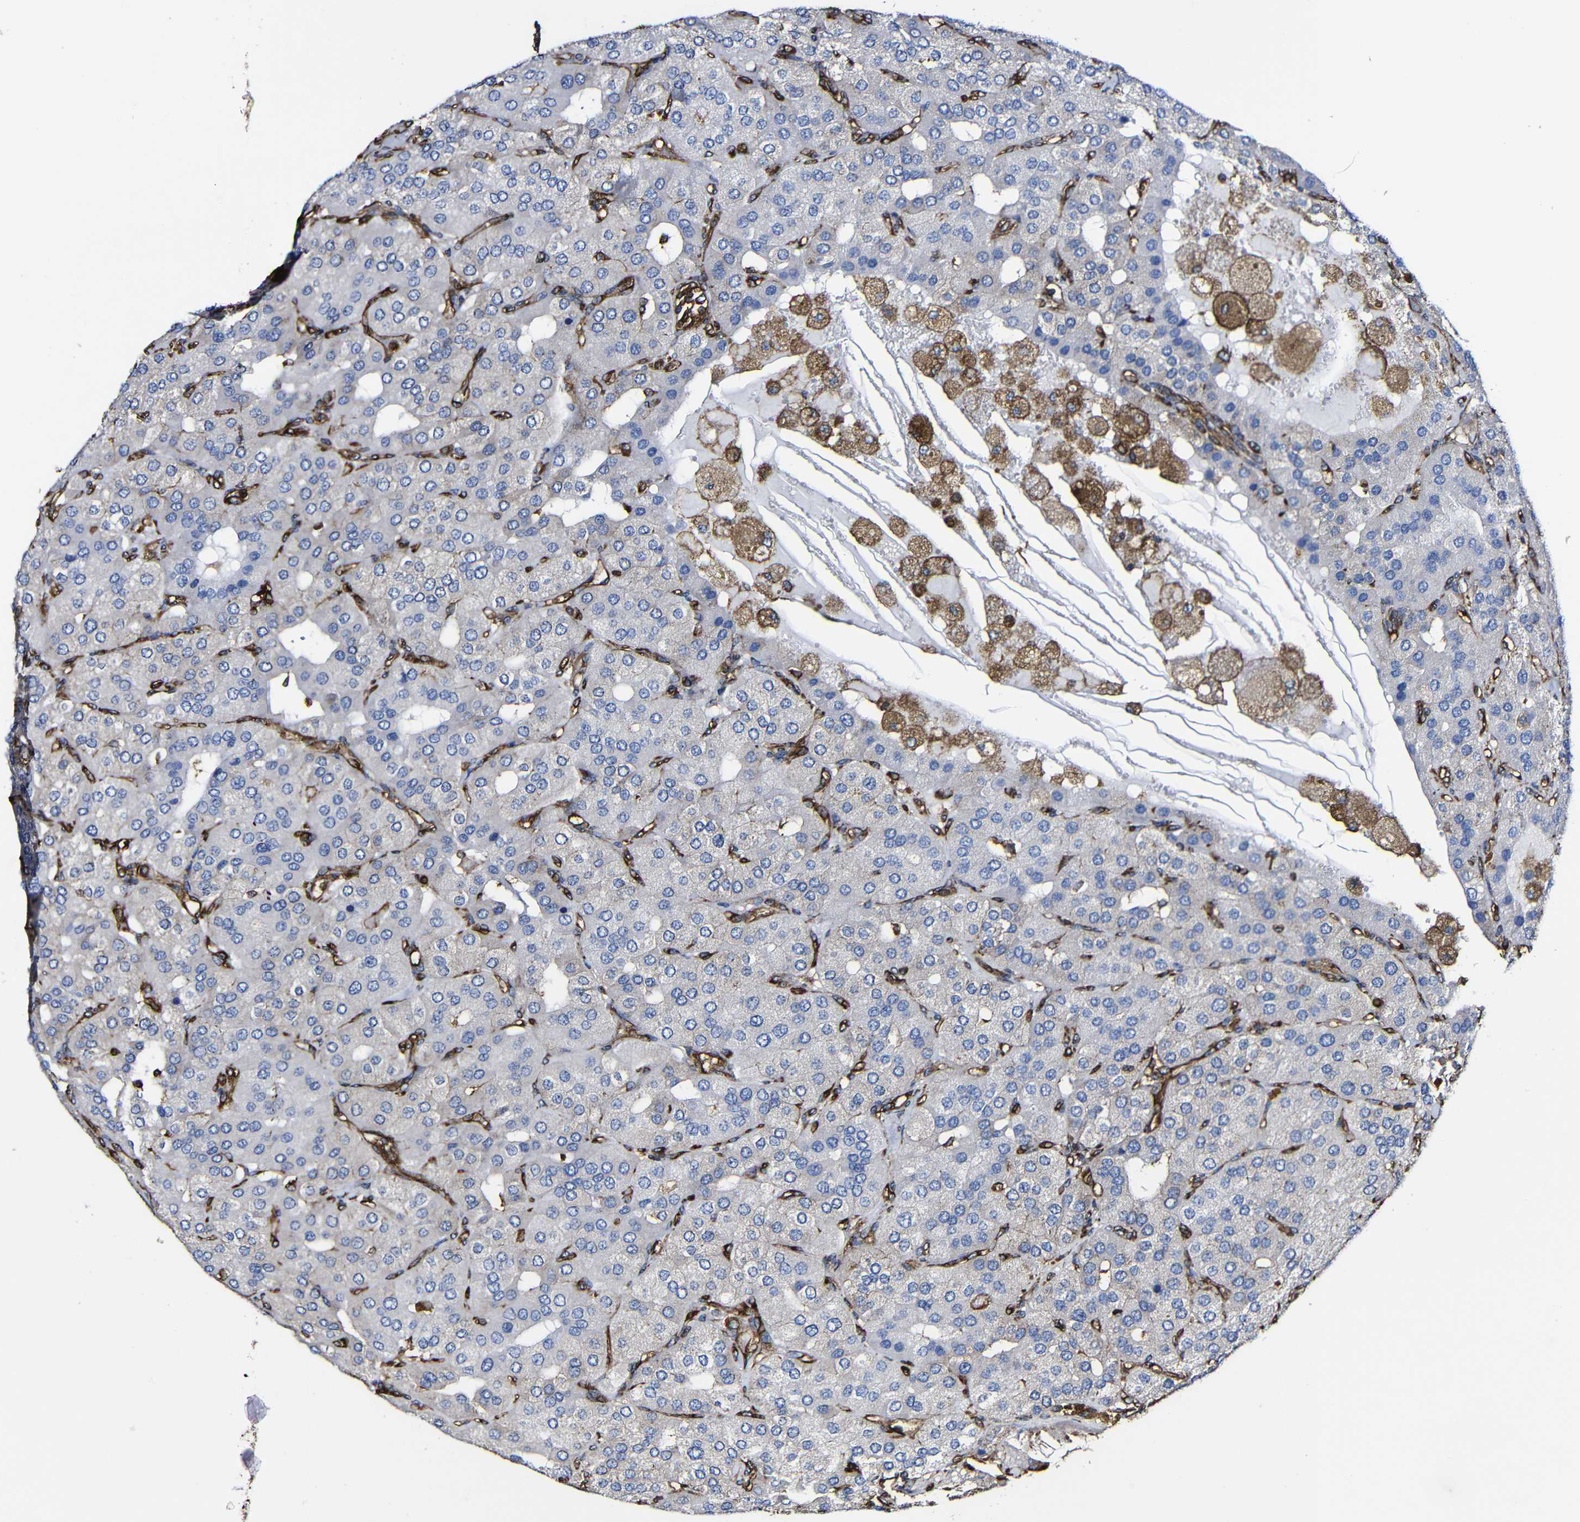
{"staining": {"intensity": "negative", "quantity": "none", "location": "none"}, "tissue": "parathyroid gland", "cell_type": "Glandular cells", "image_type": "normal", "snomed": [{"axis": "morphology", "description": "Normal tissue, NOS"}, {"axis": "morphology", "description": "Adenoma, NOS"}, {"axis": "topography", "description": "Parathyroid gland"}], "caption": "Glandular cells show no significant staining in unremarkable parathyroid gland.", "gene": "MSN", "patient": {"sex": "female", "age": 86}}